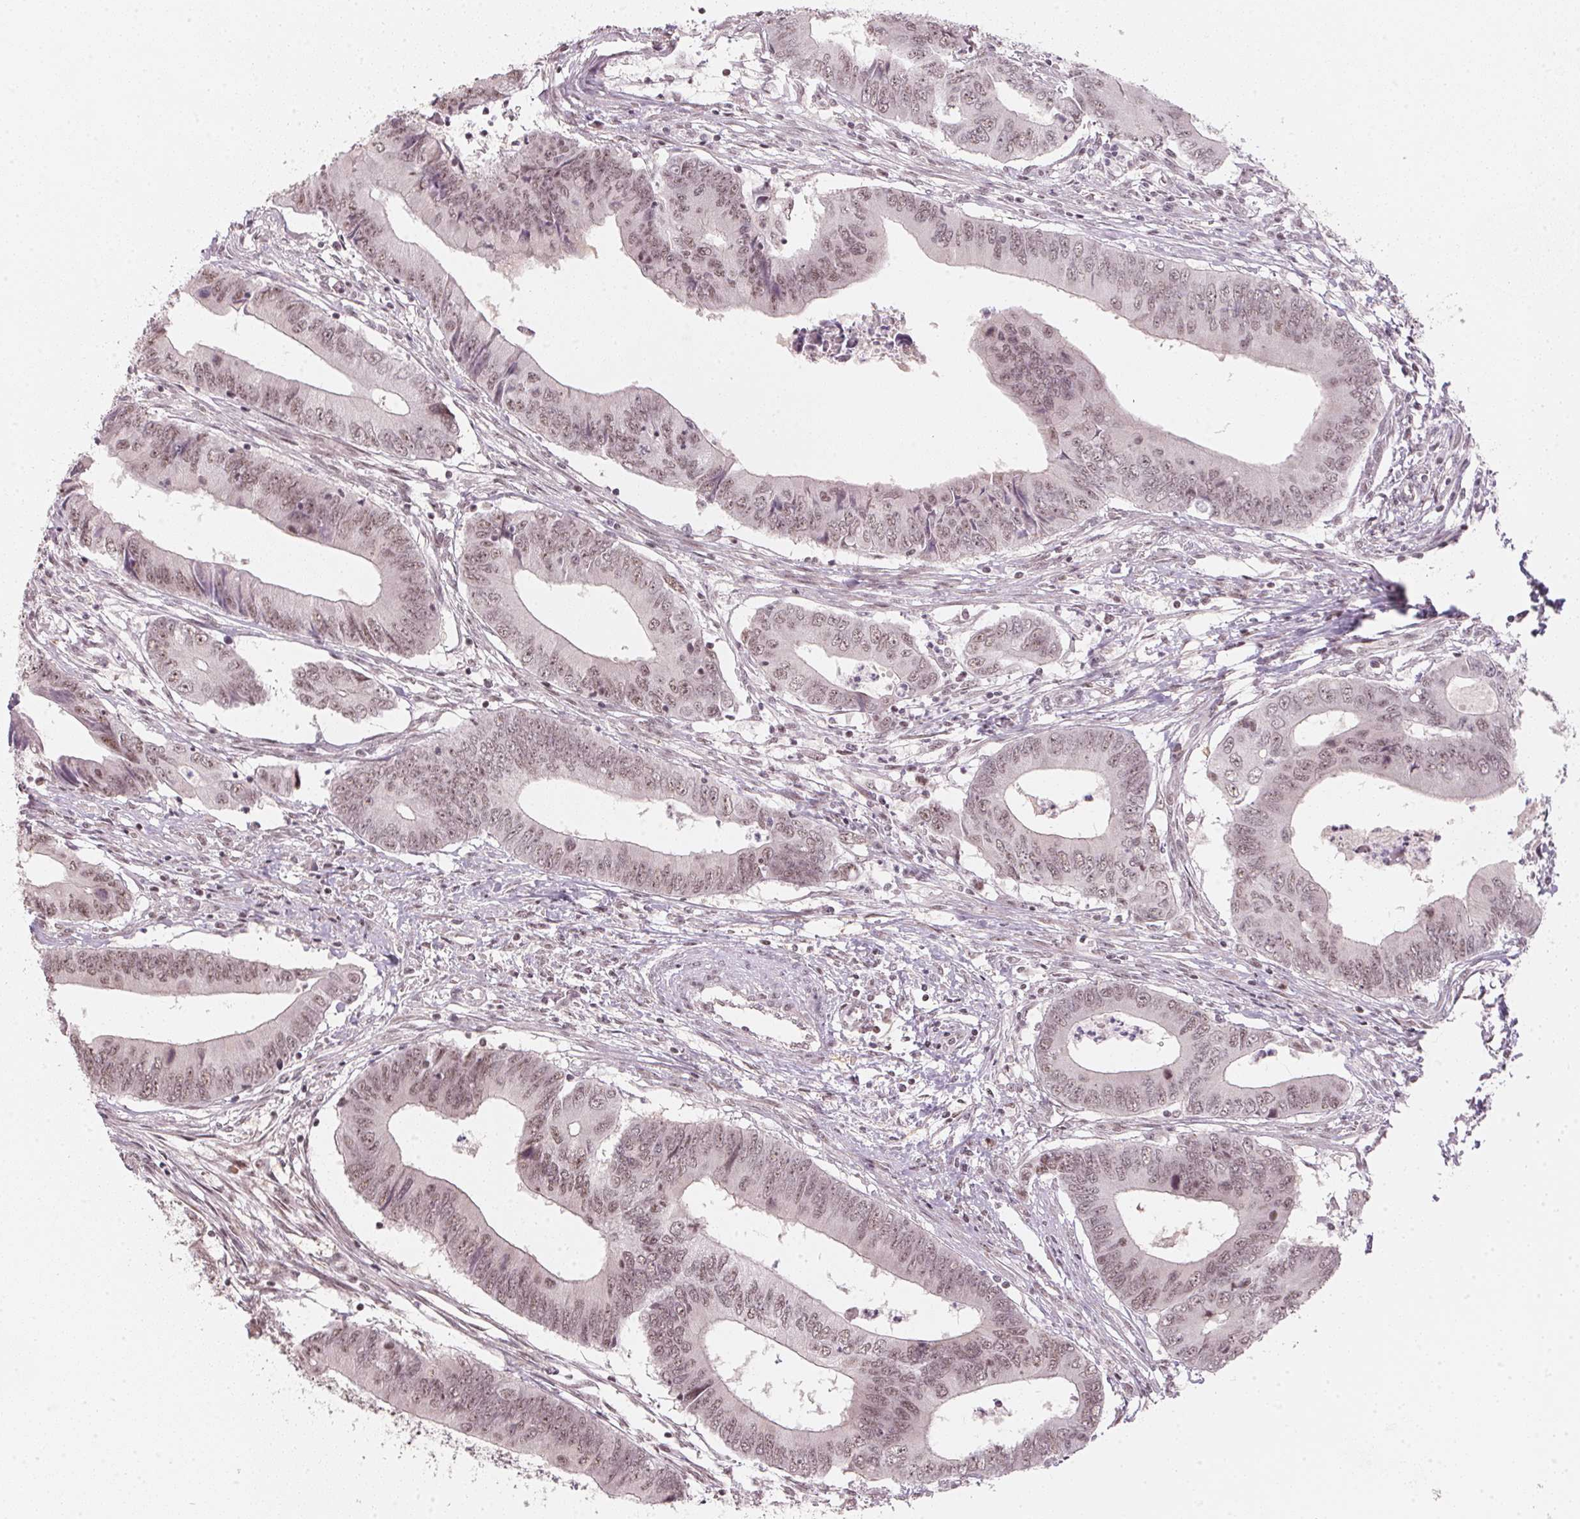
{"staining": {"intensity": "weak", "quantity": ">75%", "location": "nuclear"}, "tissue": "colorectal cancer", "cell_type": "Tumor cells", "image_type": "cancer", "snomed": [{"axis": "morphology", "description": "Adenocarcinoma, NOS"}, {"axis": "topography", "description": "Colon"}], "caption": "Adenocarcinoma (colorectal) was stained to show a protein in brown. There is low levels of weak nuclear staining in approximately >75% of tumor cells.", "gene": "KAT6A", "patient": {"sex": "male", "age": 53}}